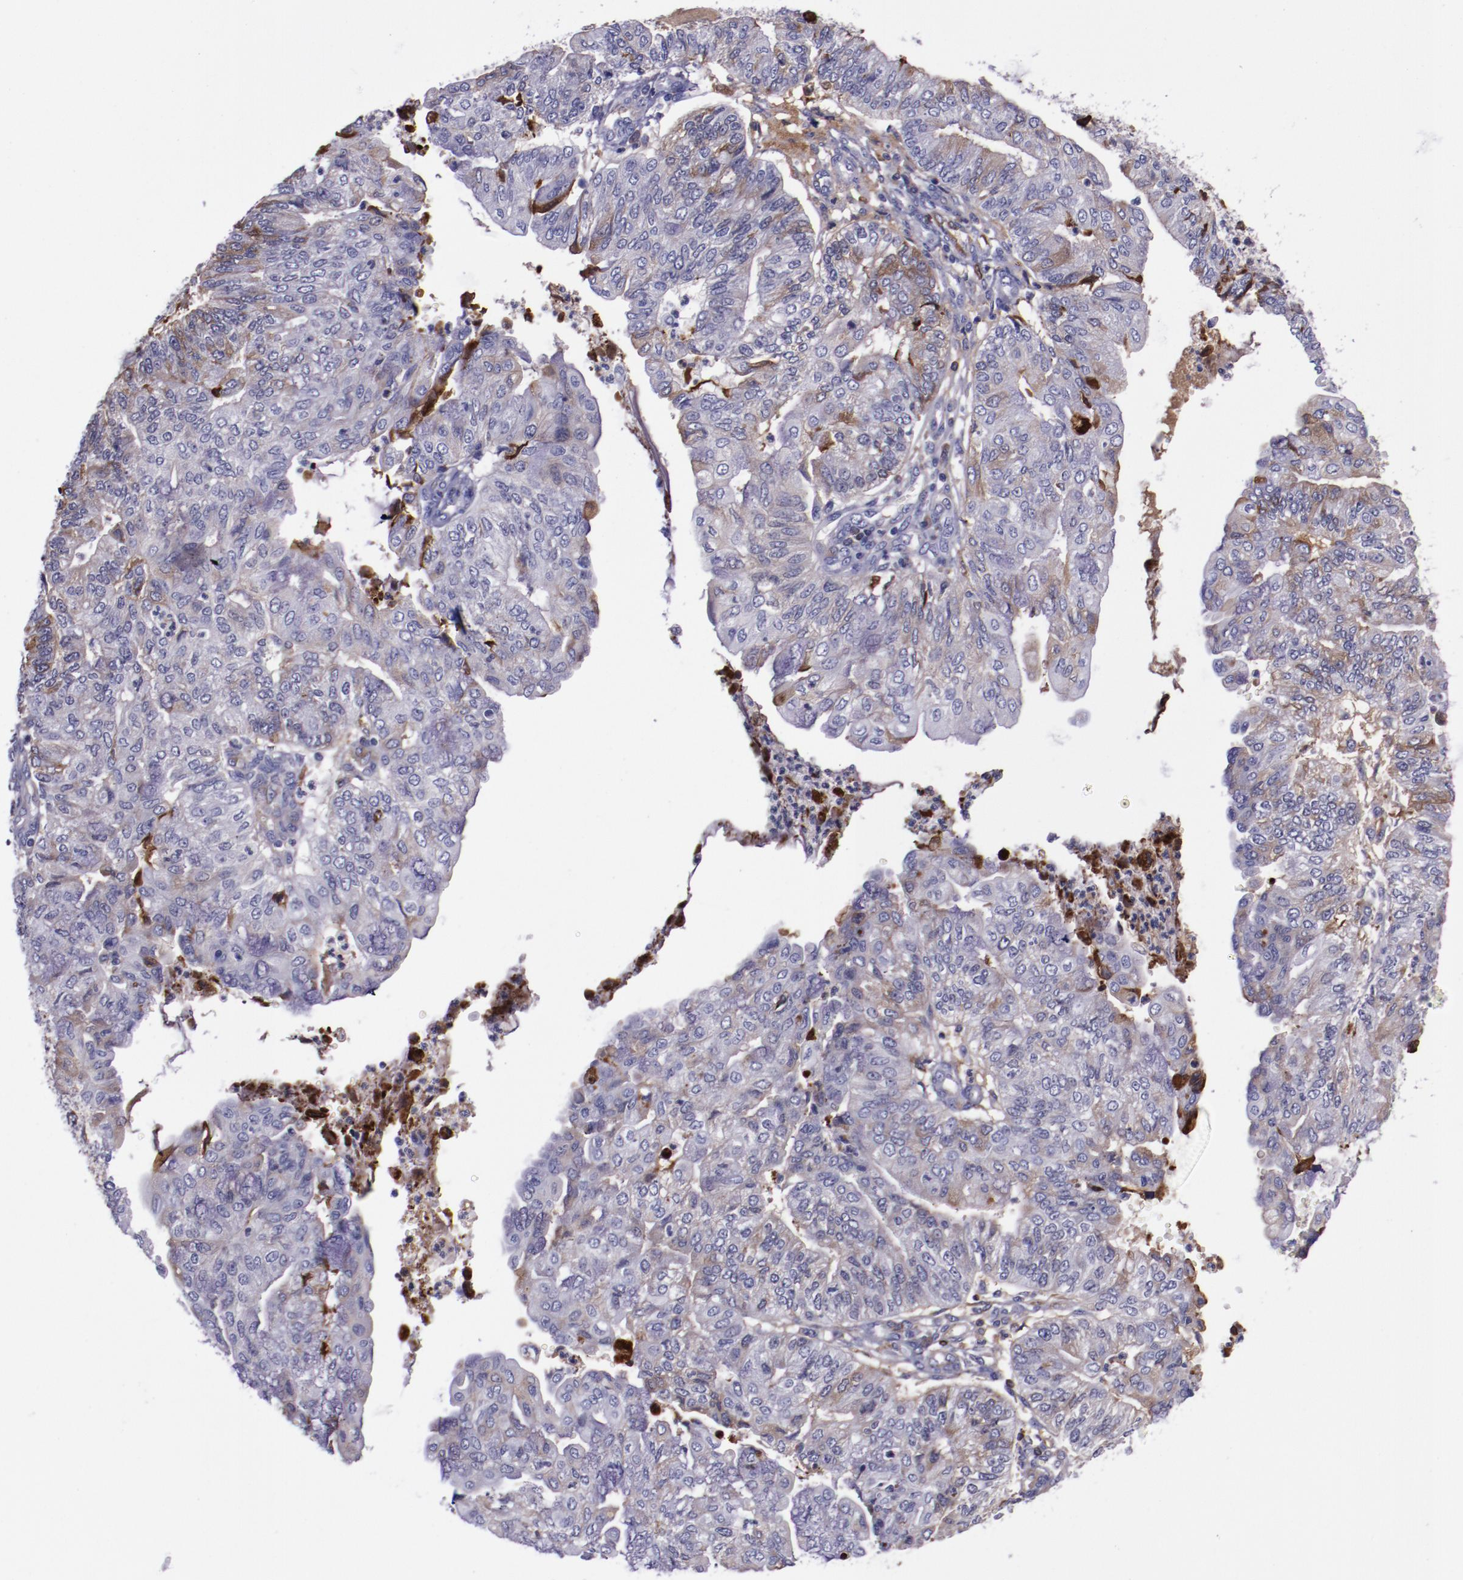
{"staining": {"intensity": "moderate", "quantity": "<25%", "location": "cytoplasmic/membranous"}, "tissue": "endometrial cancer", "cell_type": "Tumor cells", "image_type": "cancer", "snomed": [{"axis": "morphology", "description": "Adenocarcinoma, NOS"}, {"axis": "topography", "description": "Endometrium"}], "caption": "DAB immunohistochemical staining of adenocarcinoma (endometrial) demonstrates moderate cytoplasmic/membranous protein staining in about <25% of tumor cells.", "gene": "APOH", "patient": {"sex": "female", "age": 59}}